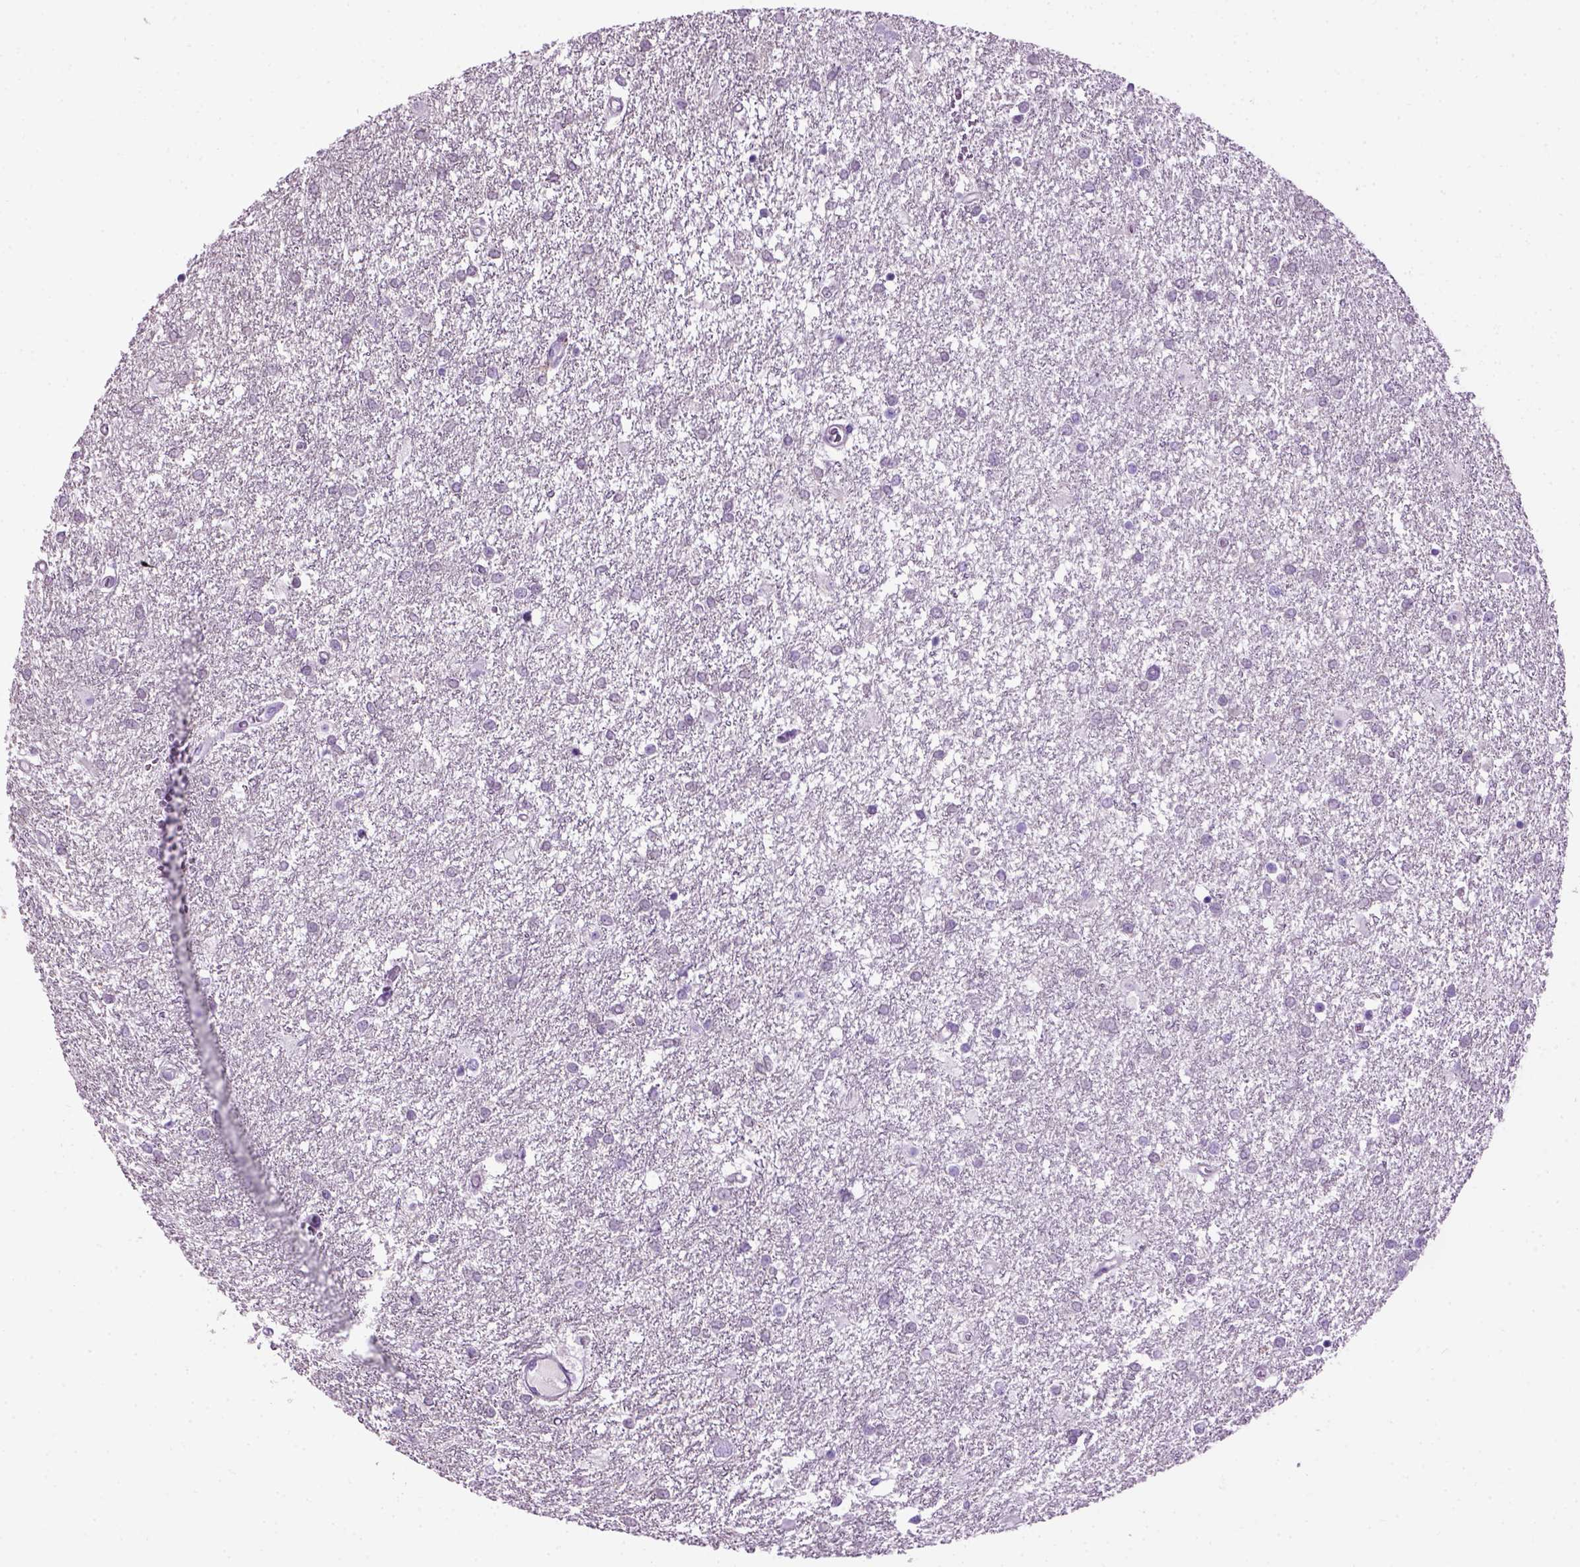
{"staining": {"intensity": "negative", "quantity": "none", "location": "none"}, "tissue": "glioma", "cell_type": "Tumor cells", "image_type": "cancer", "snomed": [{"axis": "morphology", "description": "Glioma, malignant, High grade"}, {"axis": "topography", "description": "Brain"}], "caption": "DAB (3,3'-diaminobenzidine) immunohistochemical staining of human glioma displays no significant staining in tumor cells.", "gene": "GABRB2", "patient": {"sex": "female", "age": 61}}